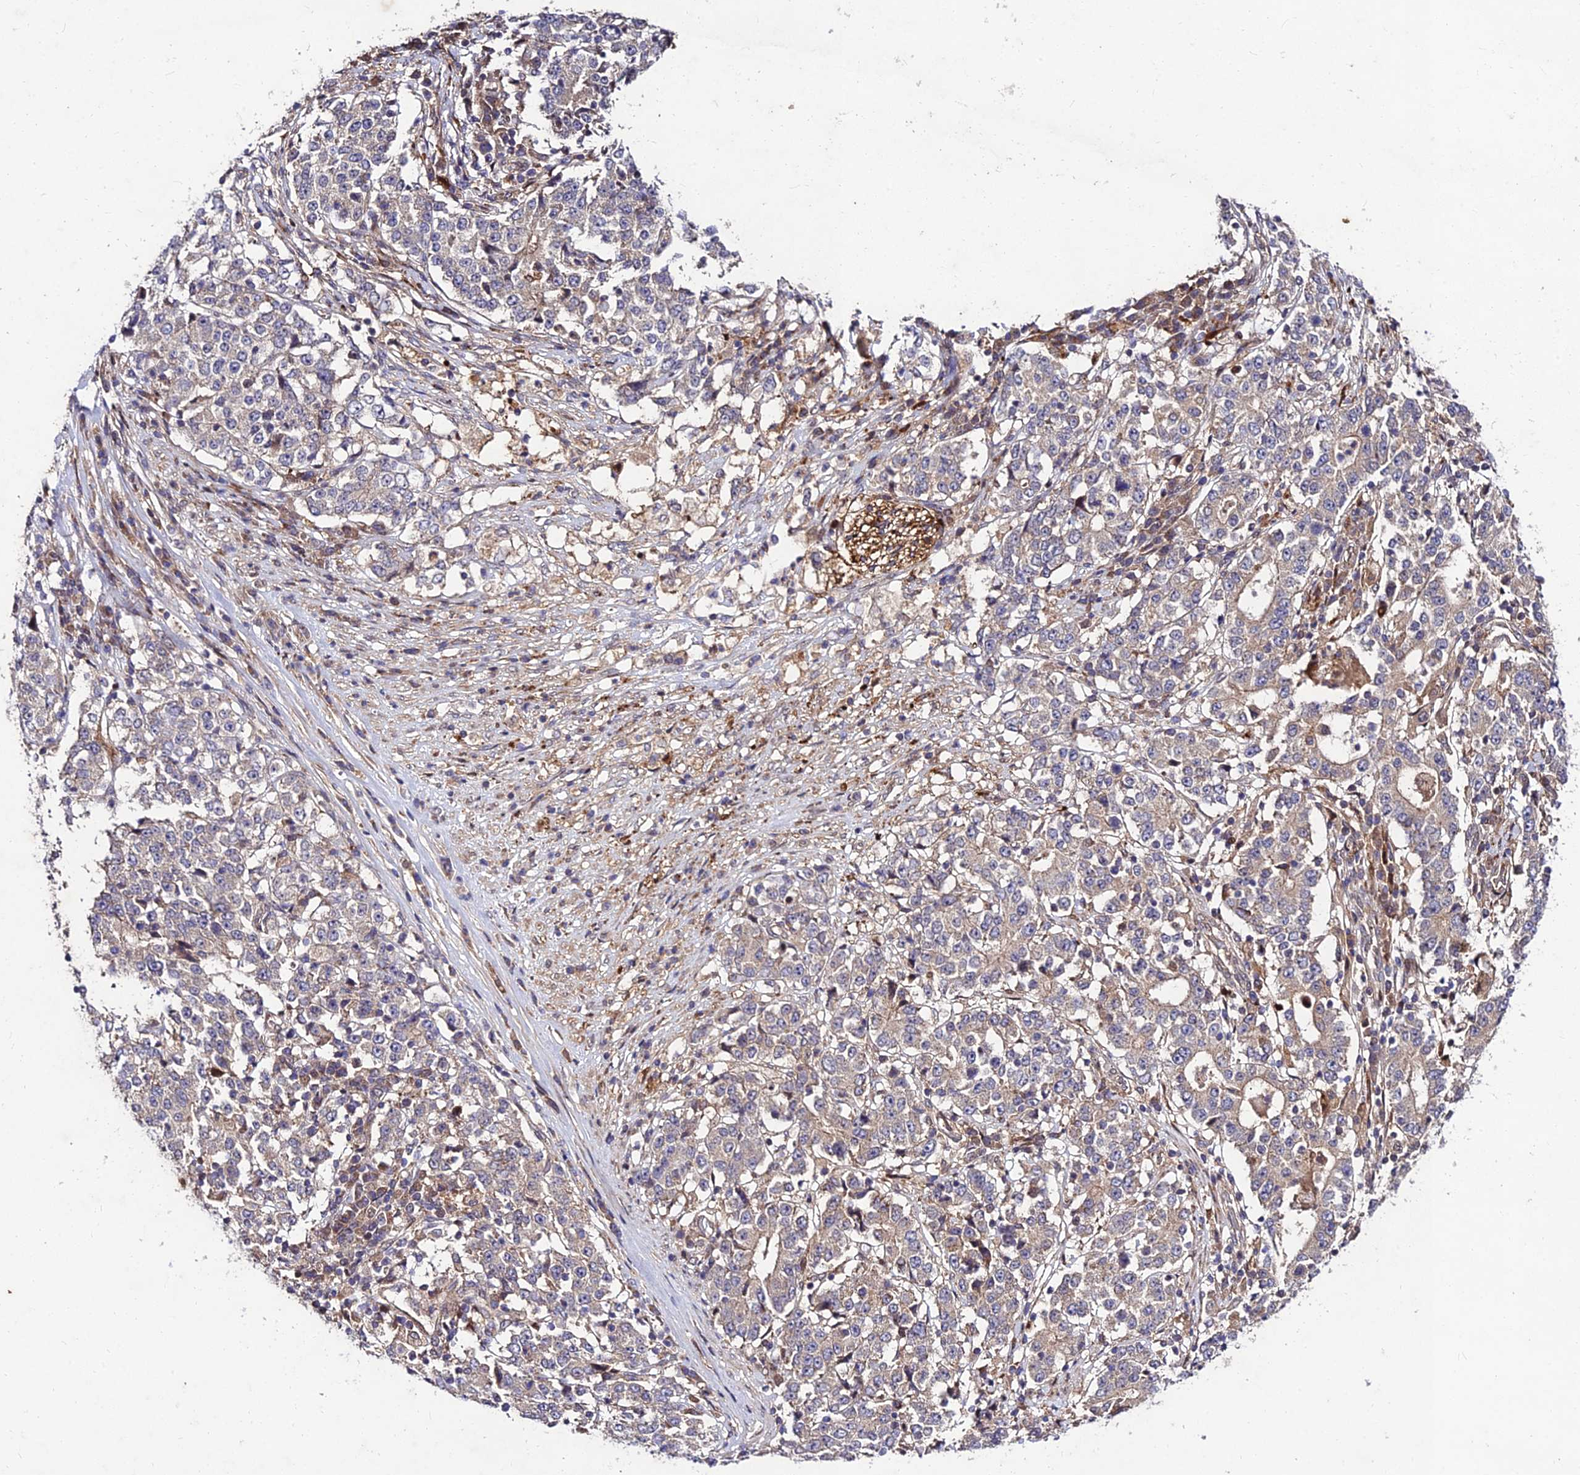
{"staining": {"intensity": "negative", "quantity": "none", "location": "none"}, "tissue": "stomach cancer", "cell_type": "Tumor cells", "image_type": "cancer", "snomed": [{"axis": "morphology", "description": "Adenocarcinoma, NOS"}, {"axis": "topography", "description": "Stomach"}], "caption": "A histopathology image of human stomach cancer (adenocarcinoma) is negative for staining in tumor cells.", "gene": "MKKS", "patient": {"sex": "male", "age": 59}}